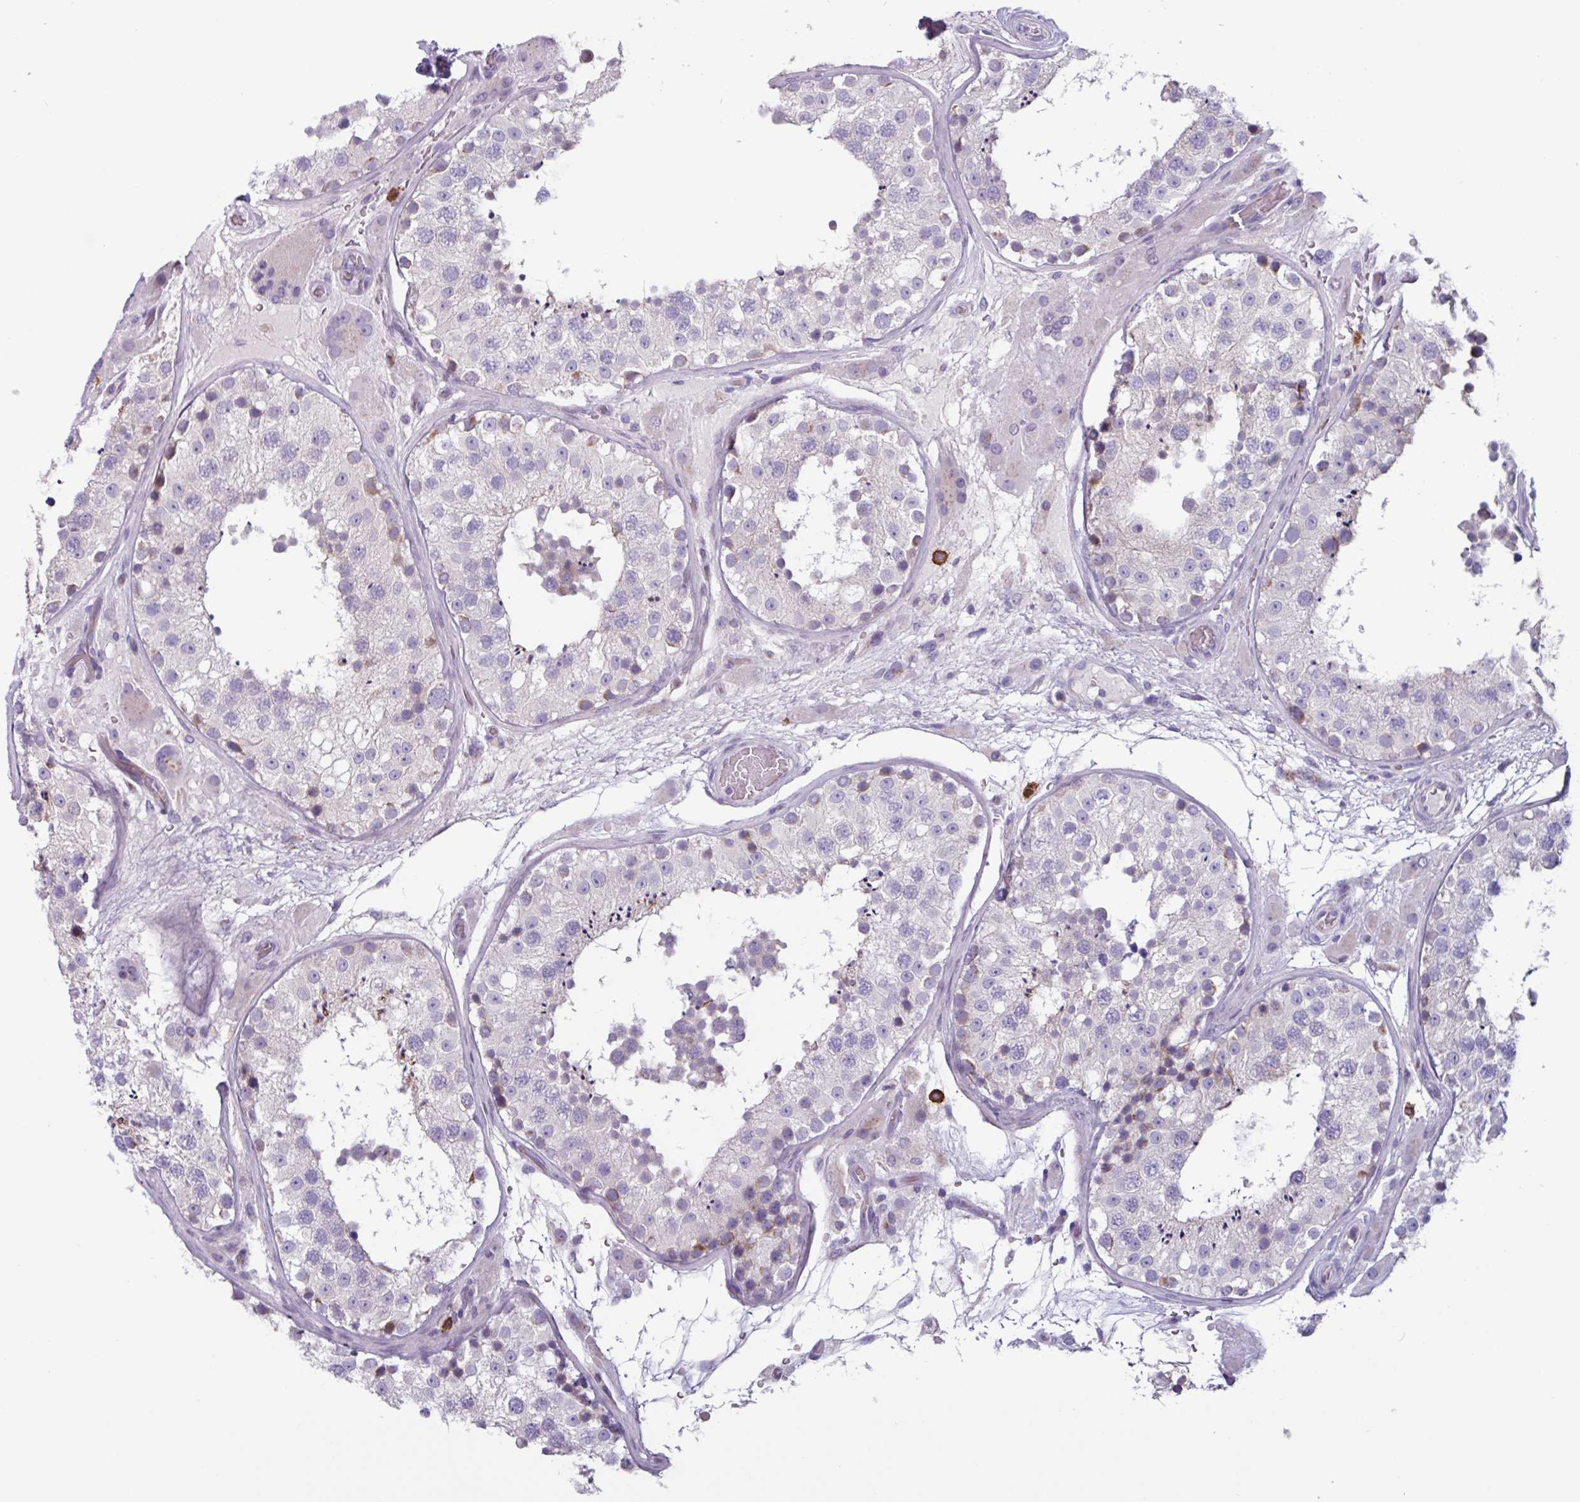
{"staining": {"intensity": "weak", "quantity": "<25%", "location": "cytoplasmic/membranous"}, "tissue": "testis", "cell_type": "Cells in seminiferous ducts", "image_type": "normal", "snomed": [{"axis": "morphology", "description": "Normal tissue, NOS"}, {"axis": "topography", "description": "Testis"}], "caption": "Histopathology image shows no significant protein positivity in cells in seminiferous ducts of normal testis.", "gene": "ADGRE1", "patient": {"sex": "male", "age": 26}}